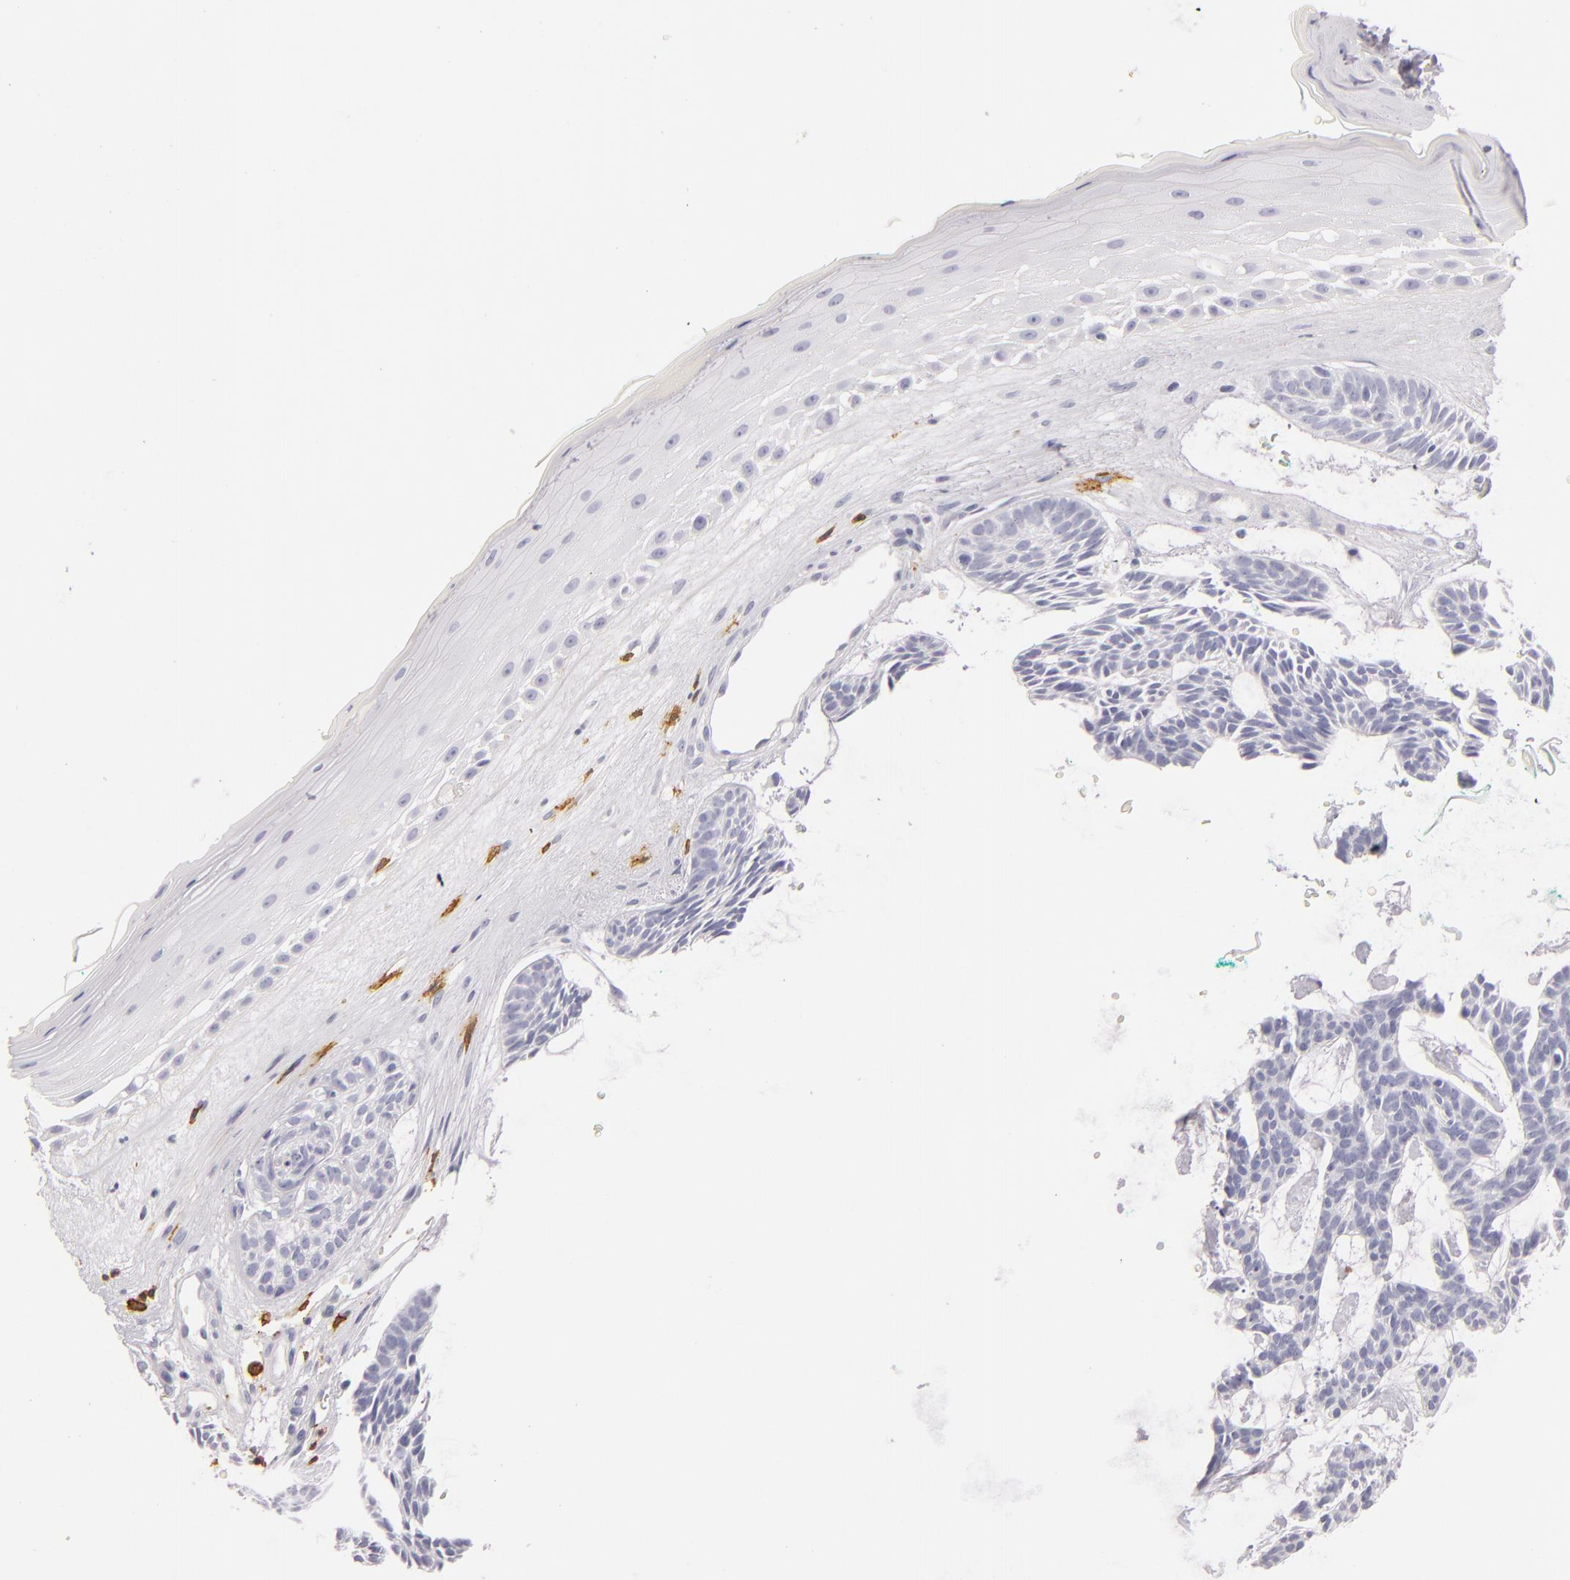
{"staining": {"intensity": "negative", "quantity": "none", "location": "none"}, "tissue": "skin cancer", "cell_type": "Tumor cells", "image_type": "cancer", "snomed": [{"axis": "morphology", "description": "Basal cell carcinoma"}, {"axis": "topography", "description": "Skin"}], "caption": "Tumor cells are negative for brown protein staining in skin cancer.", "gene": "LAT", "patient": {"sex": "male", "age": 75}}